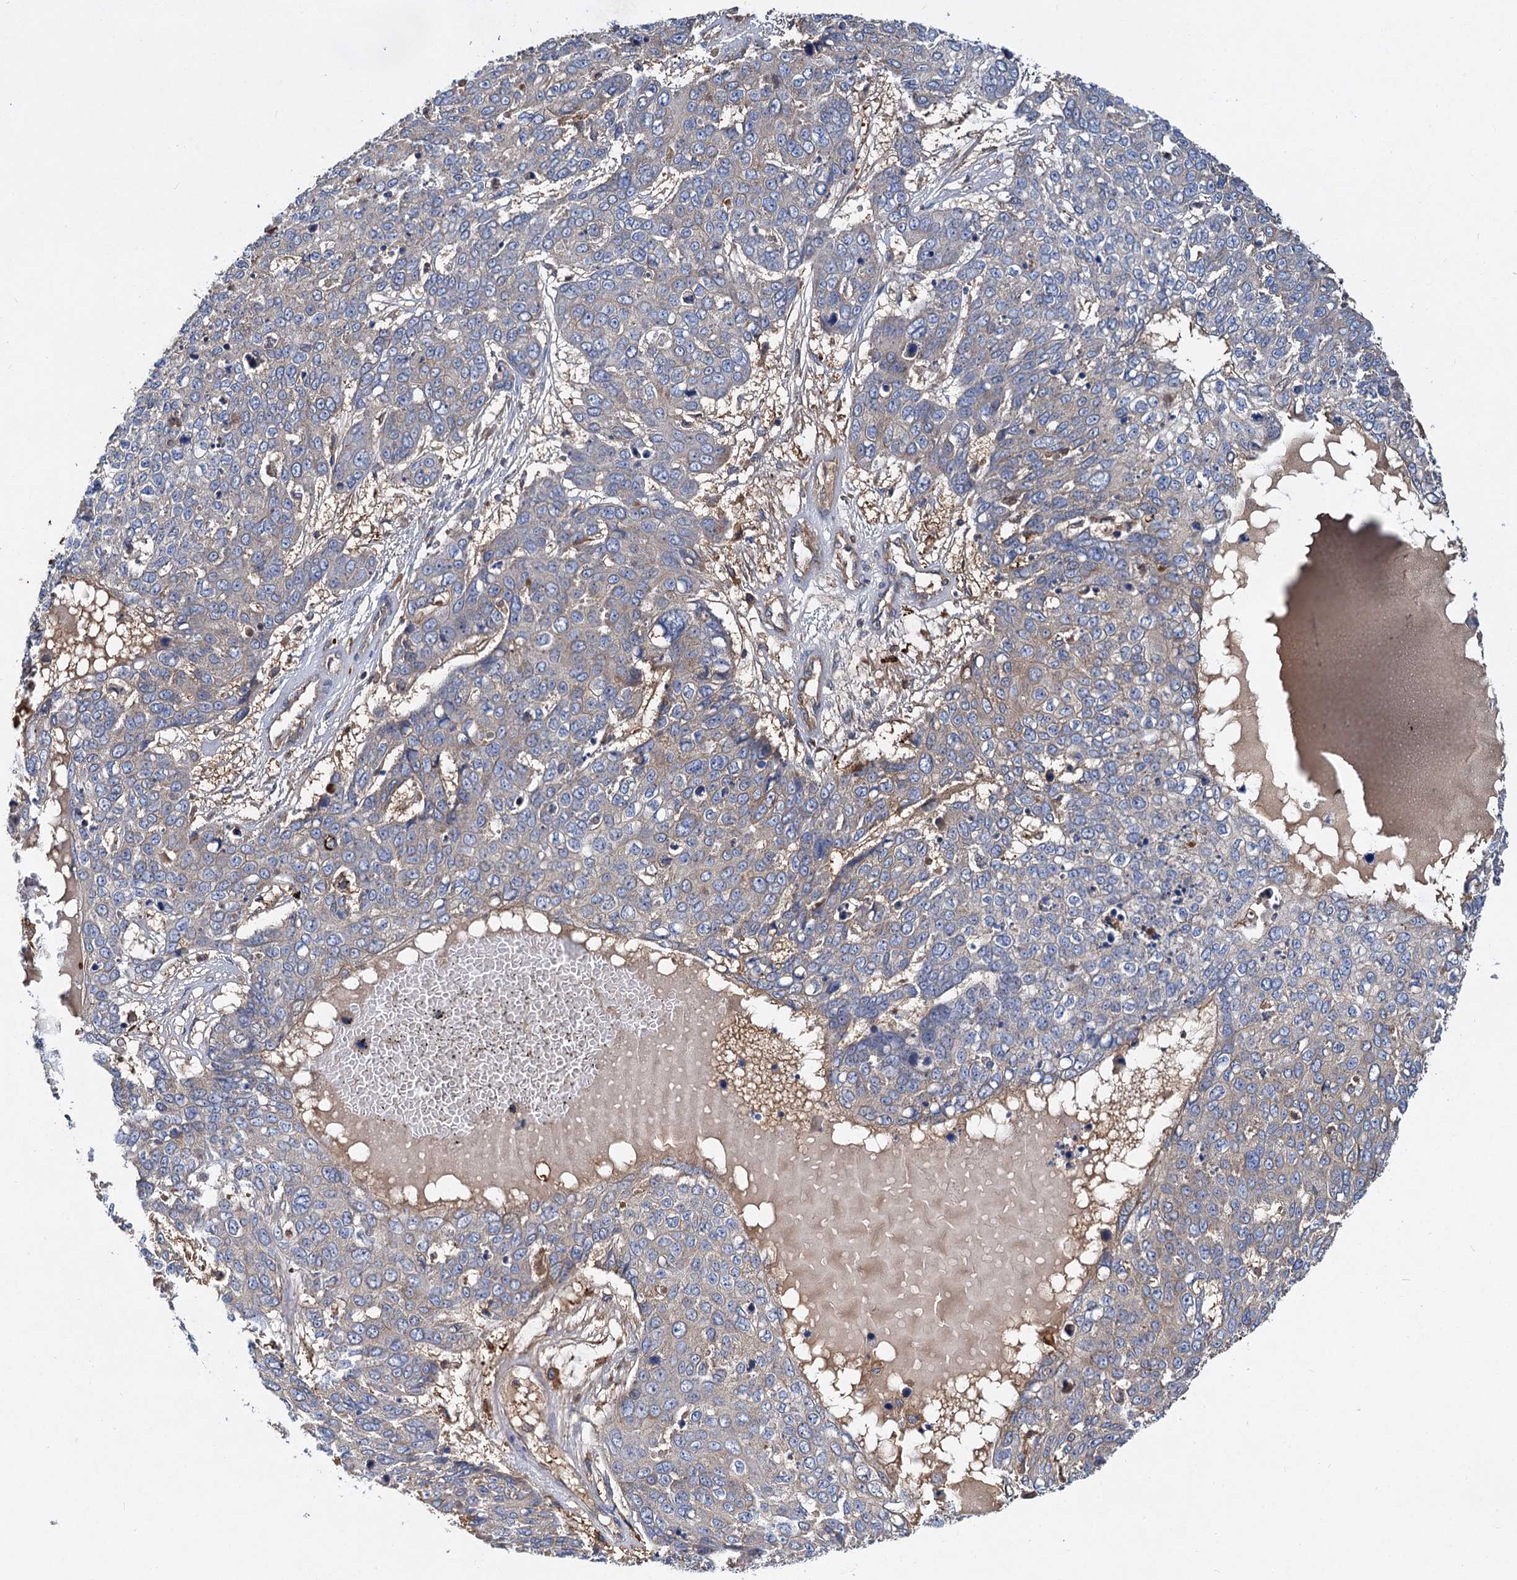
{"staining": {"intensity": "weak", "quantity": "<25%", "location": "cytoplasmic/membranous"}, "tissue": "skin cancer", "cell_type": "Tumor cells", "image_type": "cancer", "snomed": [{"axis": "morphology", "description": "Squamous cell carcinoma, NOS"}, {"axis": "topography", "description": "Skin"}], "caption": "Skin cancer was stained to show a protein in brown. There is no significant positivity in tumor cells. (DAB (3,3'-diaminobenzidine) IHC with hematoxylin counter stain).", "gene": "ALKBH7", "patient": {"sex": "male", "age": 71}}